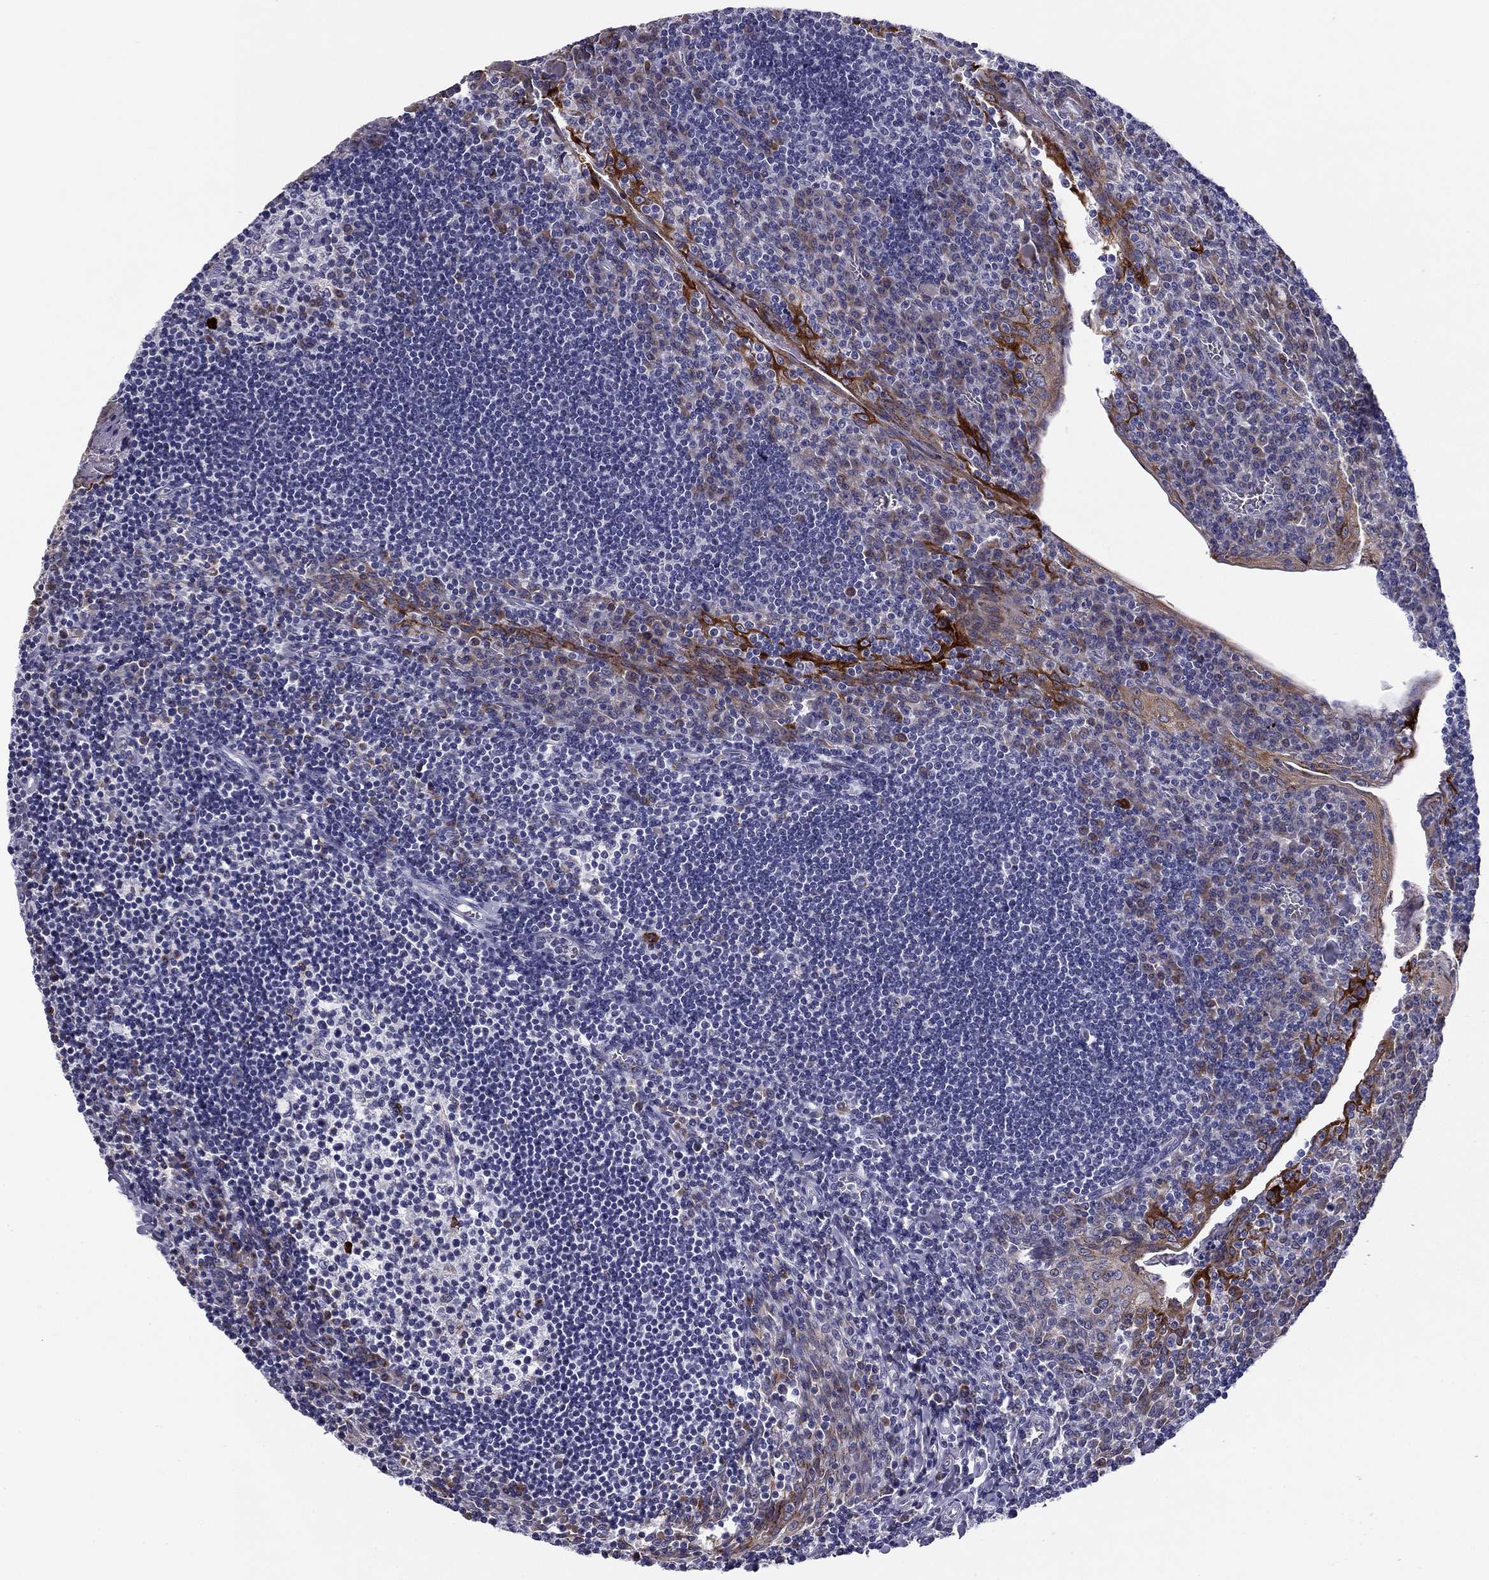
{"staining": {"intensity": "weak", "quantity": "<25%", "location": "cytoplasmic/membranous"}, "tissue": "tonsil", "cell_type": "Germinal center cells", "image_type": "normal", "snomed": [{"axis": "morphology", "description": "Normal tissue, NOS"}, {"axis": "topography", "description": "Tonsil"}], "caption": "Immunohistochemistry (IHC) histopathology image of benign human tonsil stained for a protein (brown), which demonstrates no expression in germinal center cells.", "gene": "TMED3", "patient": {"sex": "female", "age": 12}}